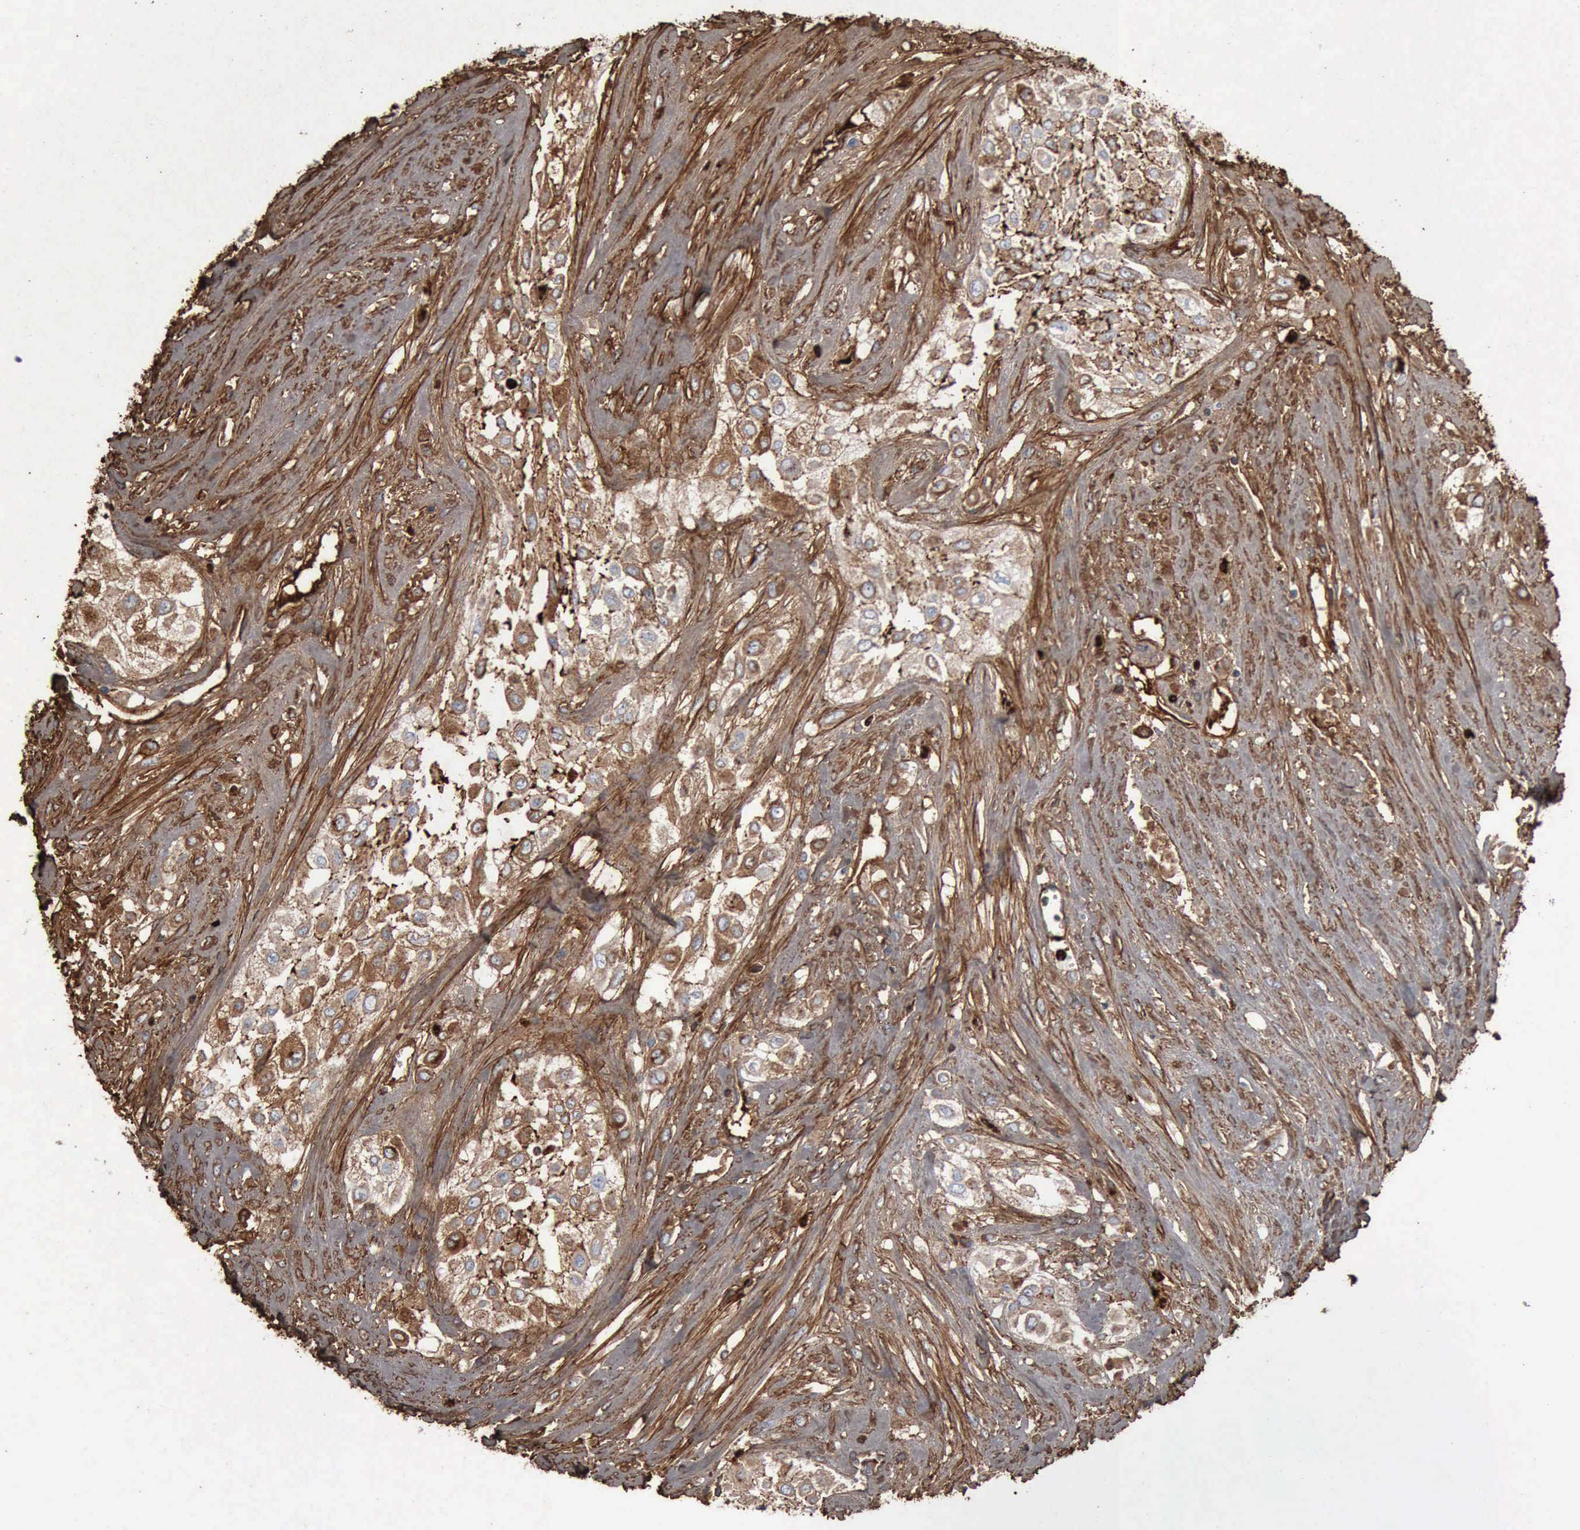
{"staining": {"intensity": "moderate", "quantity": "25%-75%", "location": "cytoplasmic/membranous"}, "tissue": "urothelial cancer", "cell_type": "Tumor cells", "image_type": "cancer", "snomed": [{"axis": "morphology", "description": "Urothelial carcinoma, High grade"}, {"axis": "topography", "description": "Urinary bladder"}], "caption": "A medium amount of moderate cytoplasmic/membranous expression is appreciated in about 25%-75% of tumor cells in urothelial cancer tissue.", "gene": "FN1", "patient": {"sex": "male", "age": 57}}